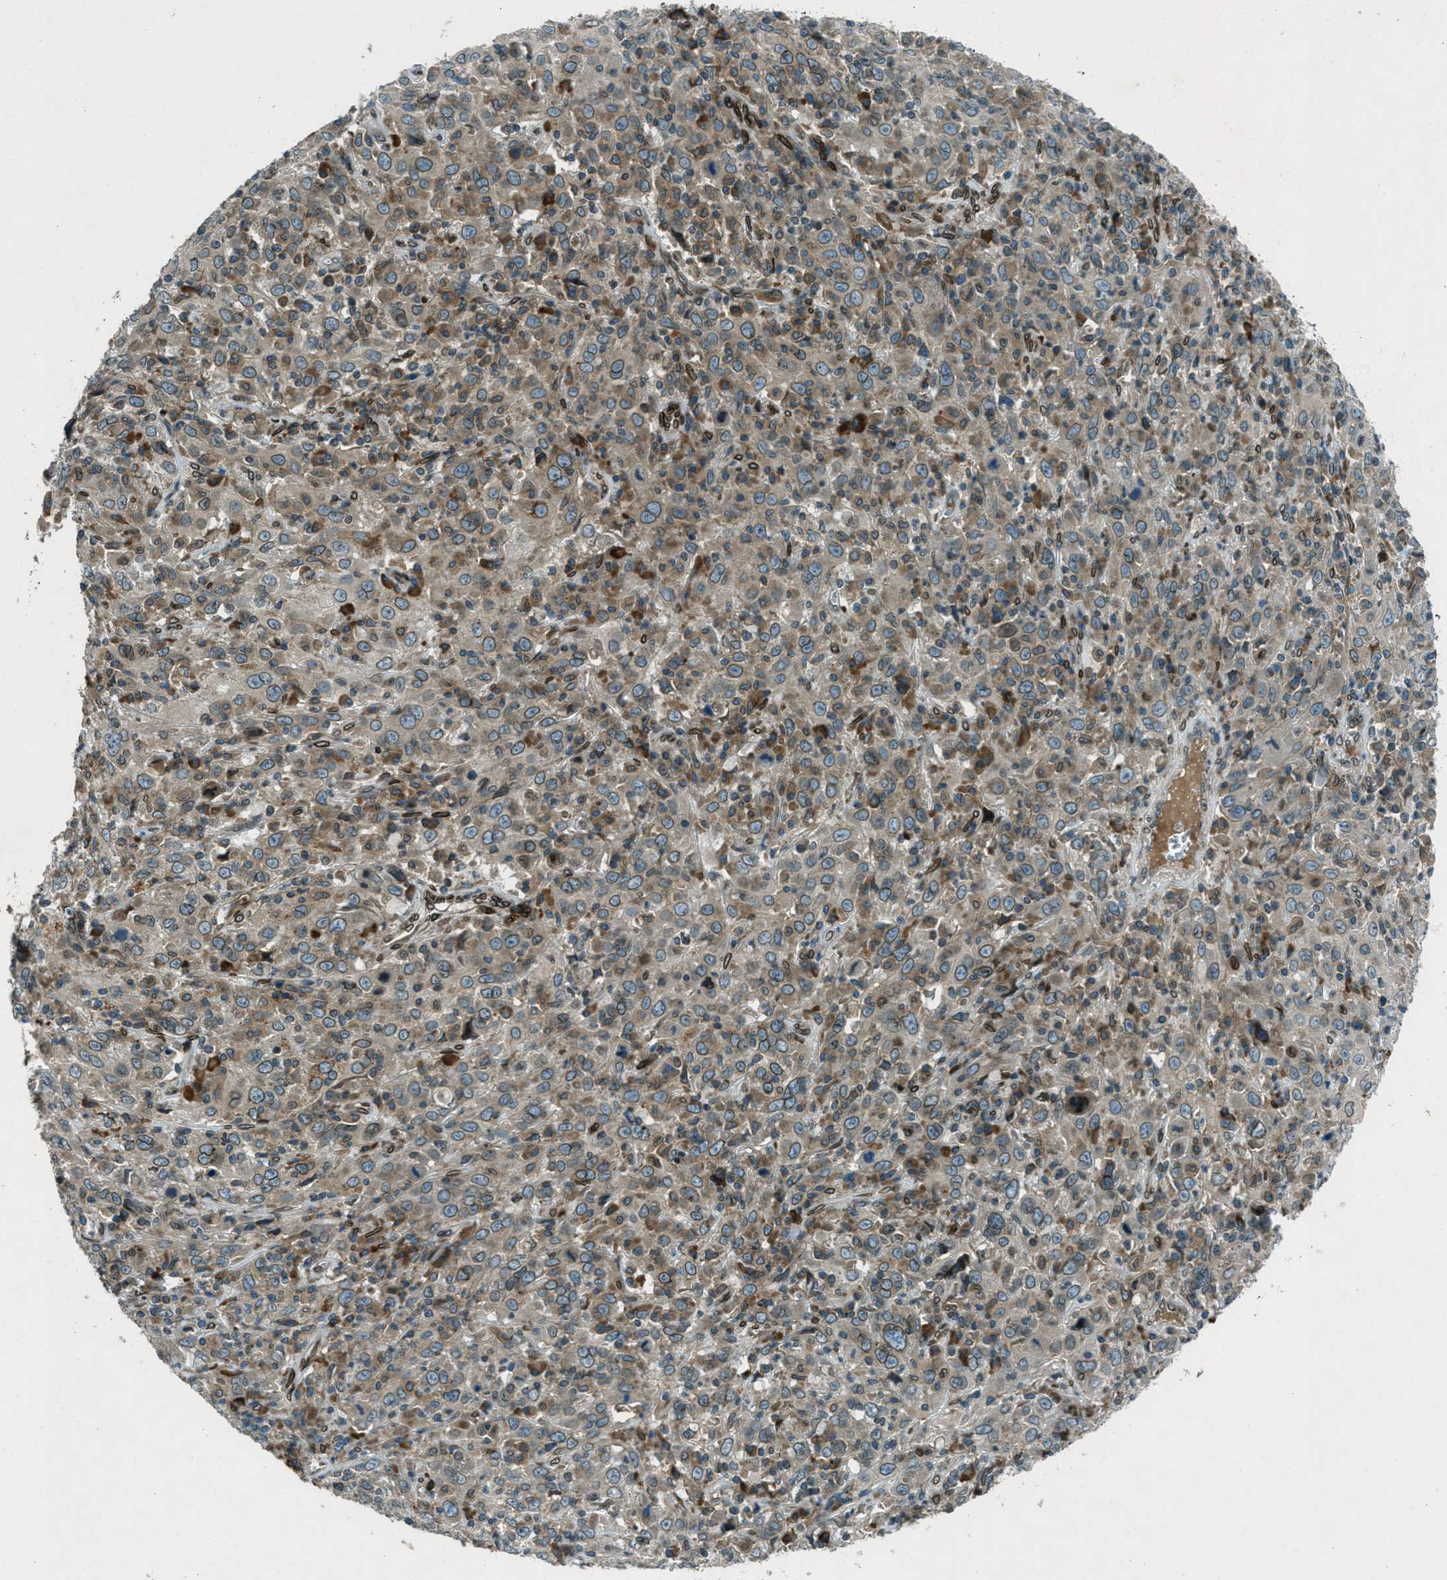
{"staining": {"intensity": "moderate", "quantity": ">75%", "location": "cytoplasmic/membranous,nuclear"}, "tissue": "cervical cancer", "cell_type": "Tumor cells", "image_type": "cancer", "snomed": [{"axis": "morphology", "description": "Squamous cell carcinoma, NOS"}, {"axis": "topography", "description": "Cervix"}], "caption": "Protein staining shows moderate cytoplasmic/membranous and nuclear expression in approximately >75% of tumor cells in squamous cell carcinoma (cervical).", "gene": "LEMD2", "patient": {"sex": "female", "age": 46}}